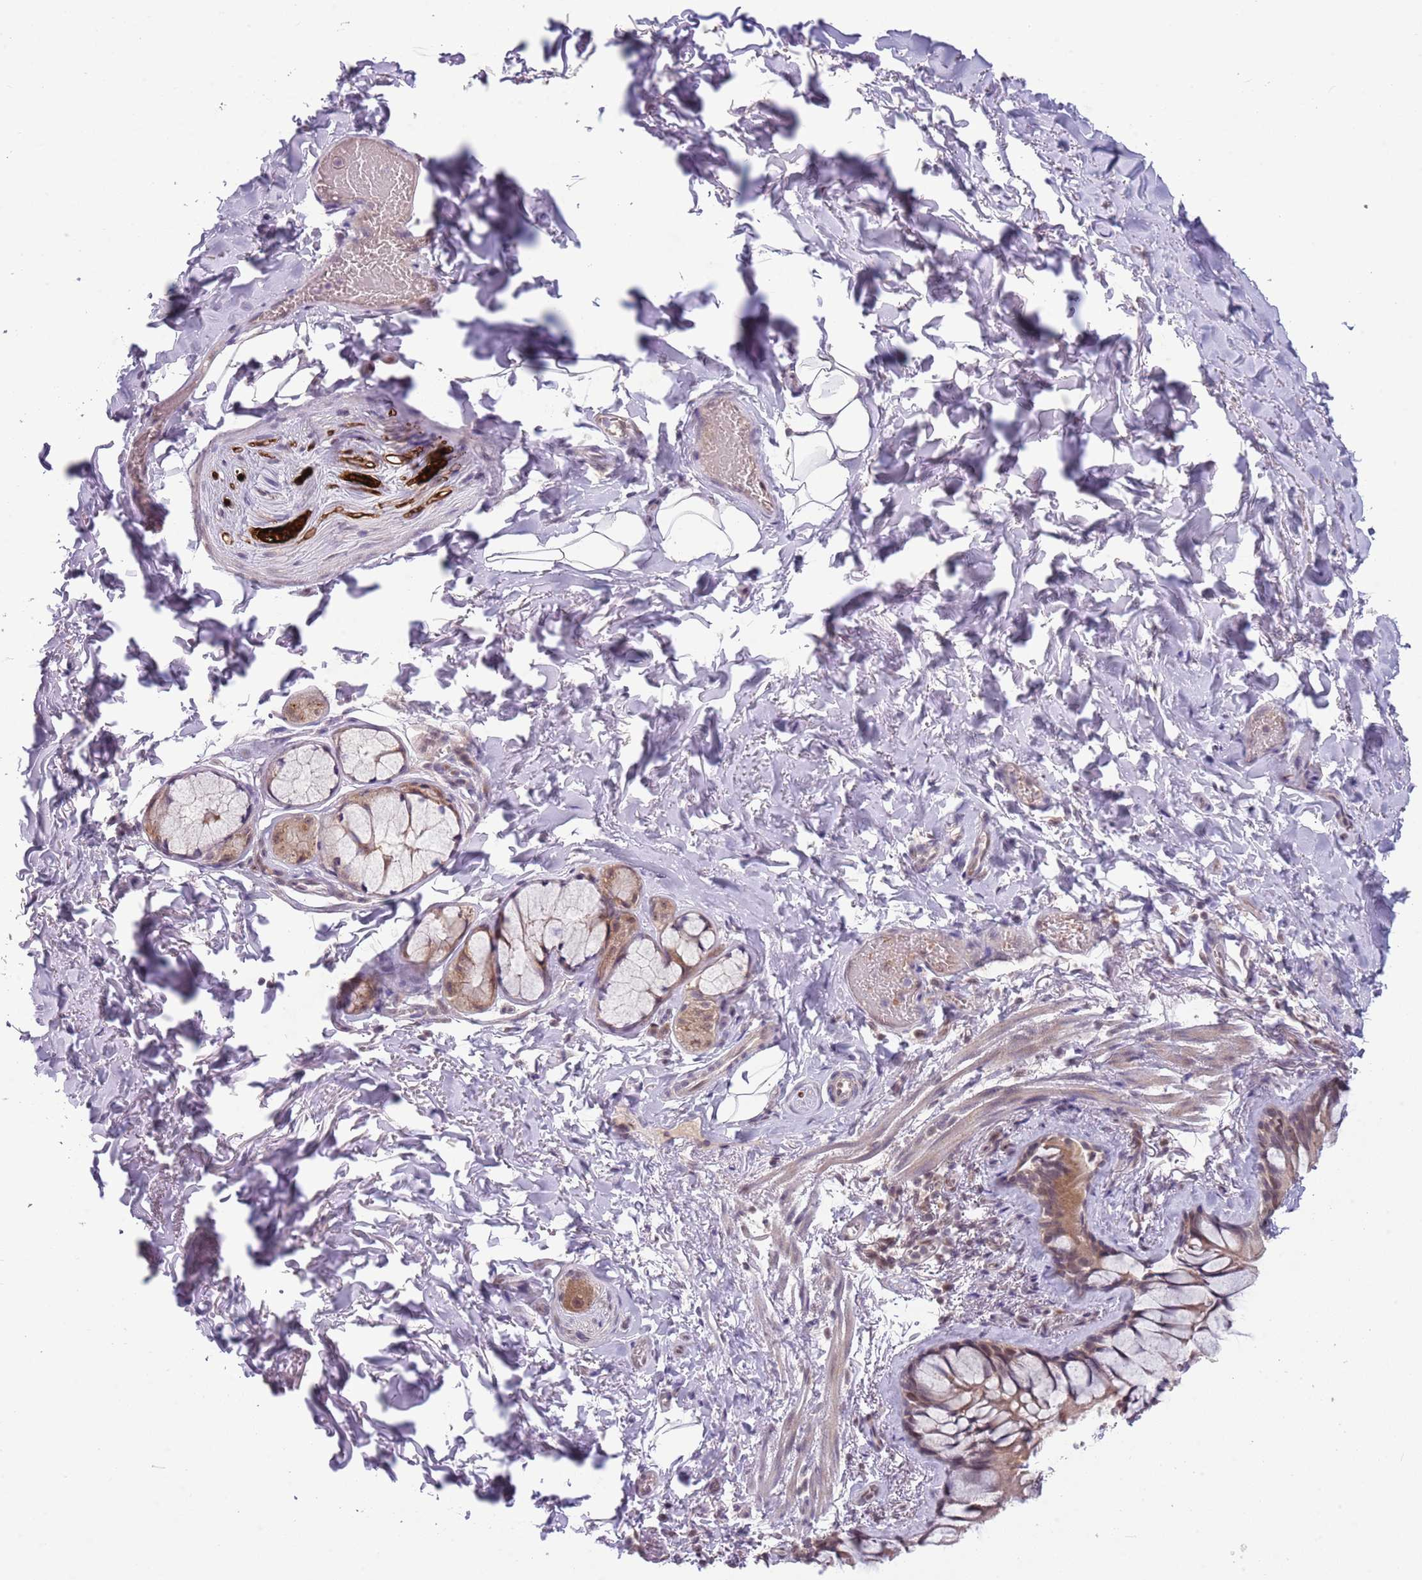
{"staining": {"intensity": "weak", "quantity": ">75%", "location": "cytoplasmic/membranous"}, "tissue": "bronchus", "cell_type": "Respiratory epithelial cells", "image_type": "normal", "snomed": [{"axis": "morphology", "description": "Normal tissue, NOS"}, {"axis": "topography", "description": "Cartilage tissue"}], "caption": "Approximately >75% of respiratory epithelial cells in benign bronchus exhibit weak cytoplasmic/membranous protein staining as visualized by brown immunohistochemical staining.", "gene": "TM2D1", "patient": {"sex": "male", "age": 63}}